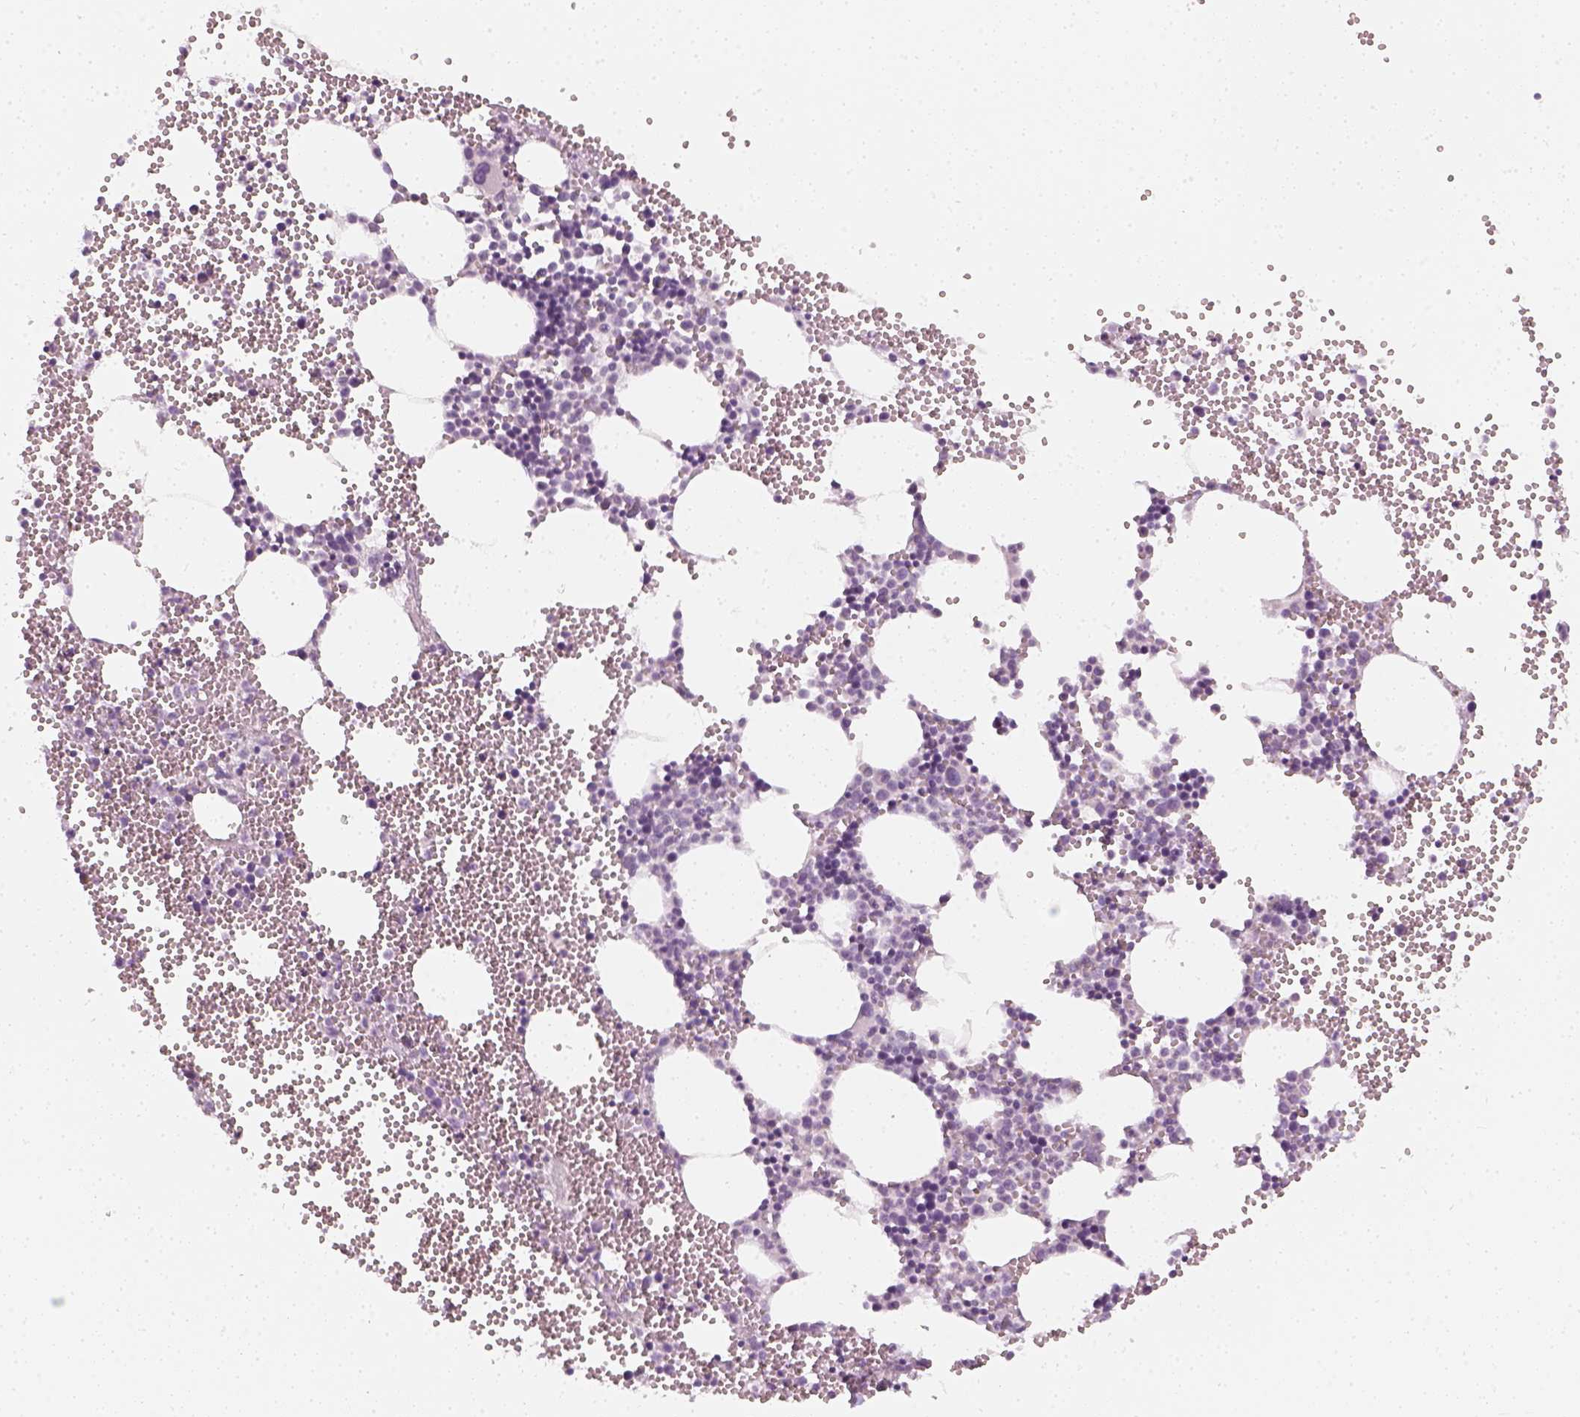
{"staining": {"intensity": "negative", "quantity": "none", "location": "none"}, "tissue": "bone marrow", "cell_type": "Hematopoietic cells", "image_type": "normal", "snomed": [{"axis": "morphology", "description": "Normal tissue, NOS"}, {"axis": "topography", "description": "Bone marrow"}], "caption": "Immunohistochemistry (IHC) micrograph of unremarkable bone marrow: bone marrow stained with DAB reveals no significant protein positivity in hematopoietic cells. The staining is performed using DAB brown chromogen with nuclei counter-stained in using hematoxylin.", "gene": "PRAME", "patient": {"sex": "male", "age": 89}}